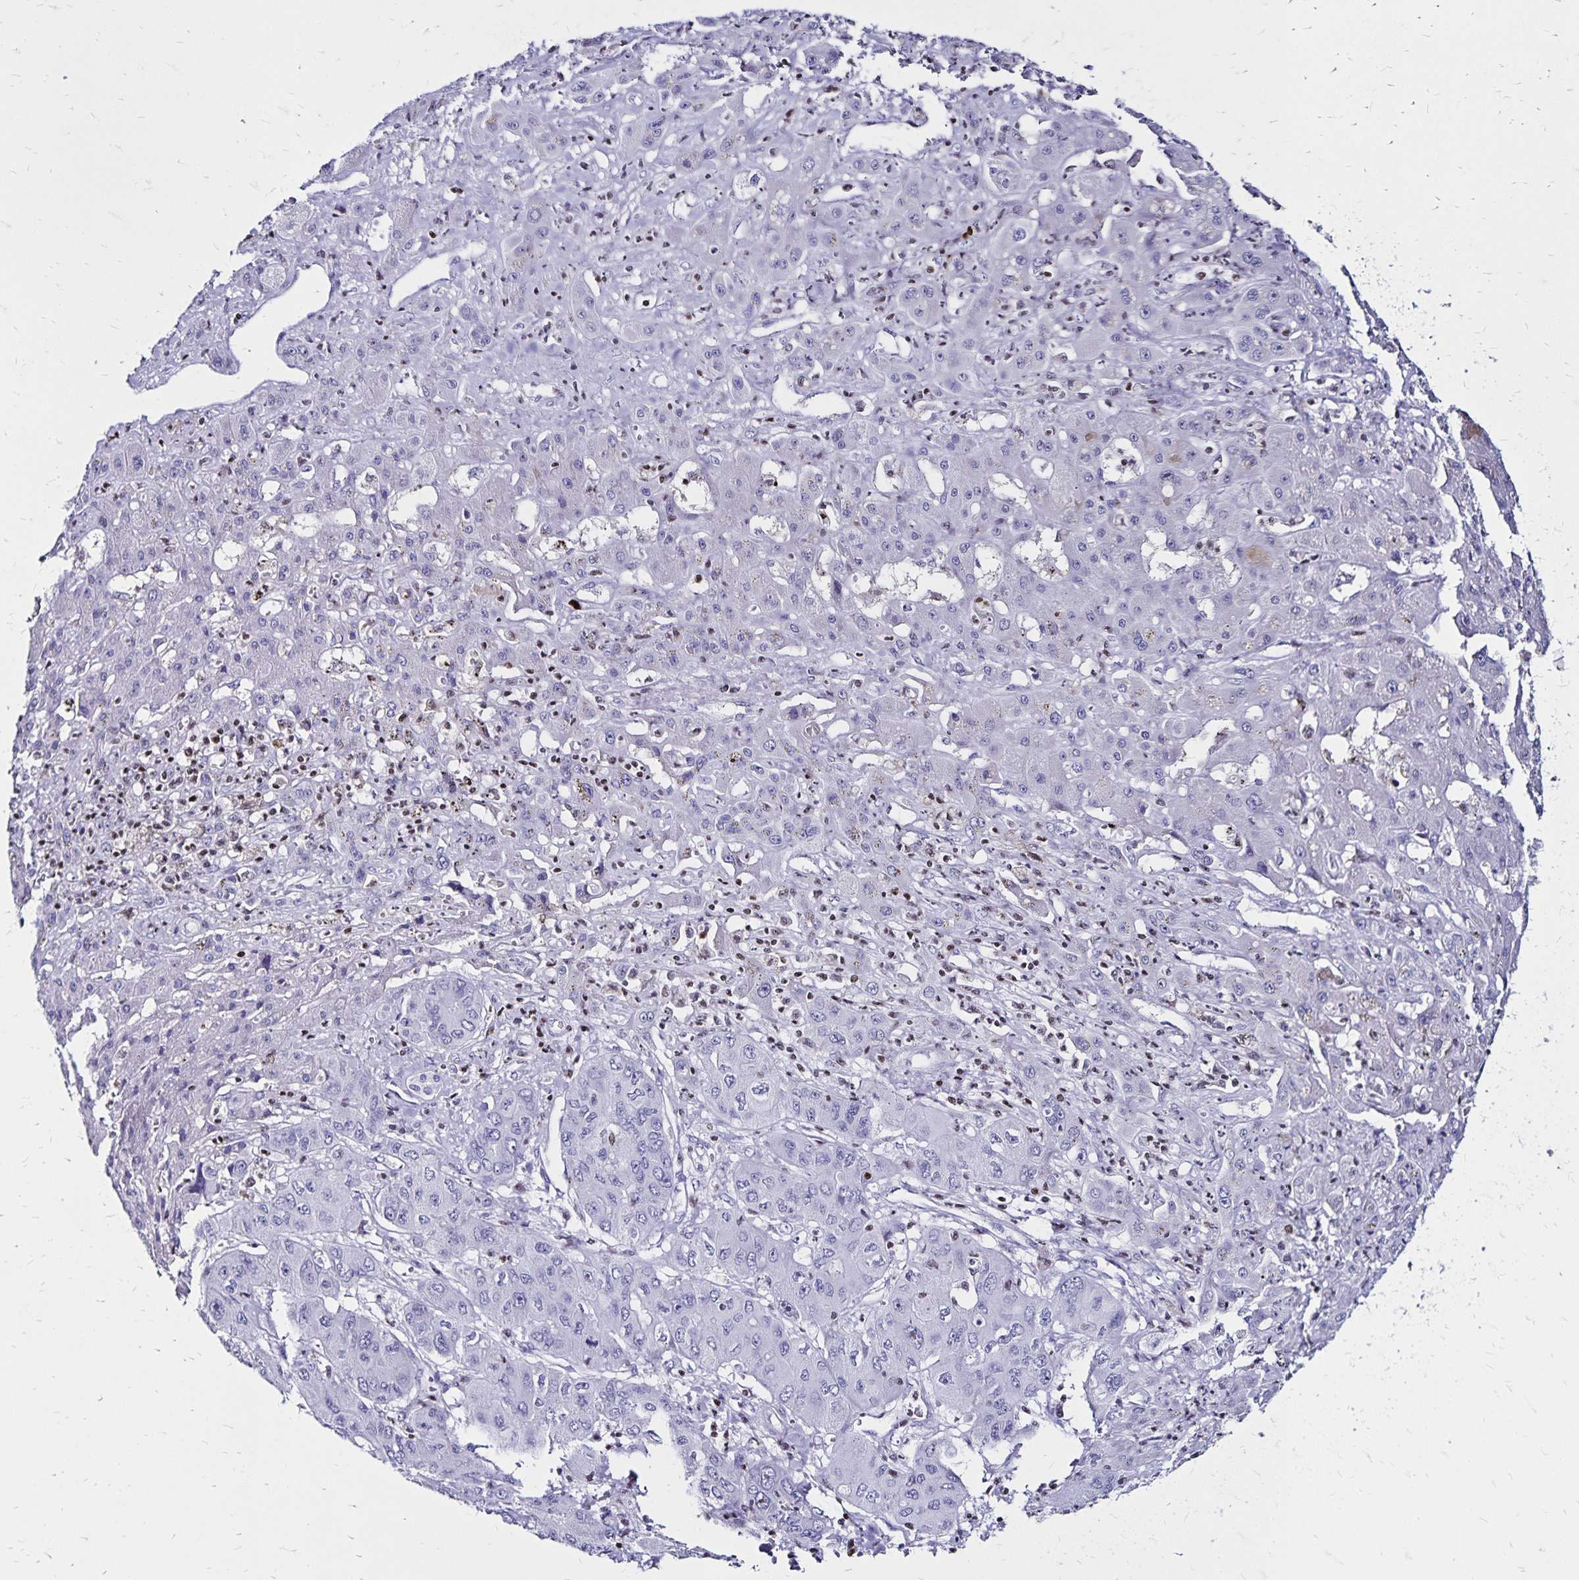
{"staining": {"intensity": "negative", "quantity": "none", "location": "none"}, "tissue": "liver cancer", "cell_type": "Tumor cells", "image_type": "cancer", "snomed": [{"axis": "morphology", "description": "Cholangiocarcinoma"}, {"axis": "topography", "description": "Liver"}], "caption": "Tumor cells show no significant staining in liver cancer (cholangiocarcinoma).", "gene": "IKZF1", "patient": {"sex": "male", "age": 67}}